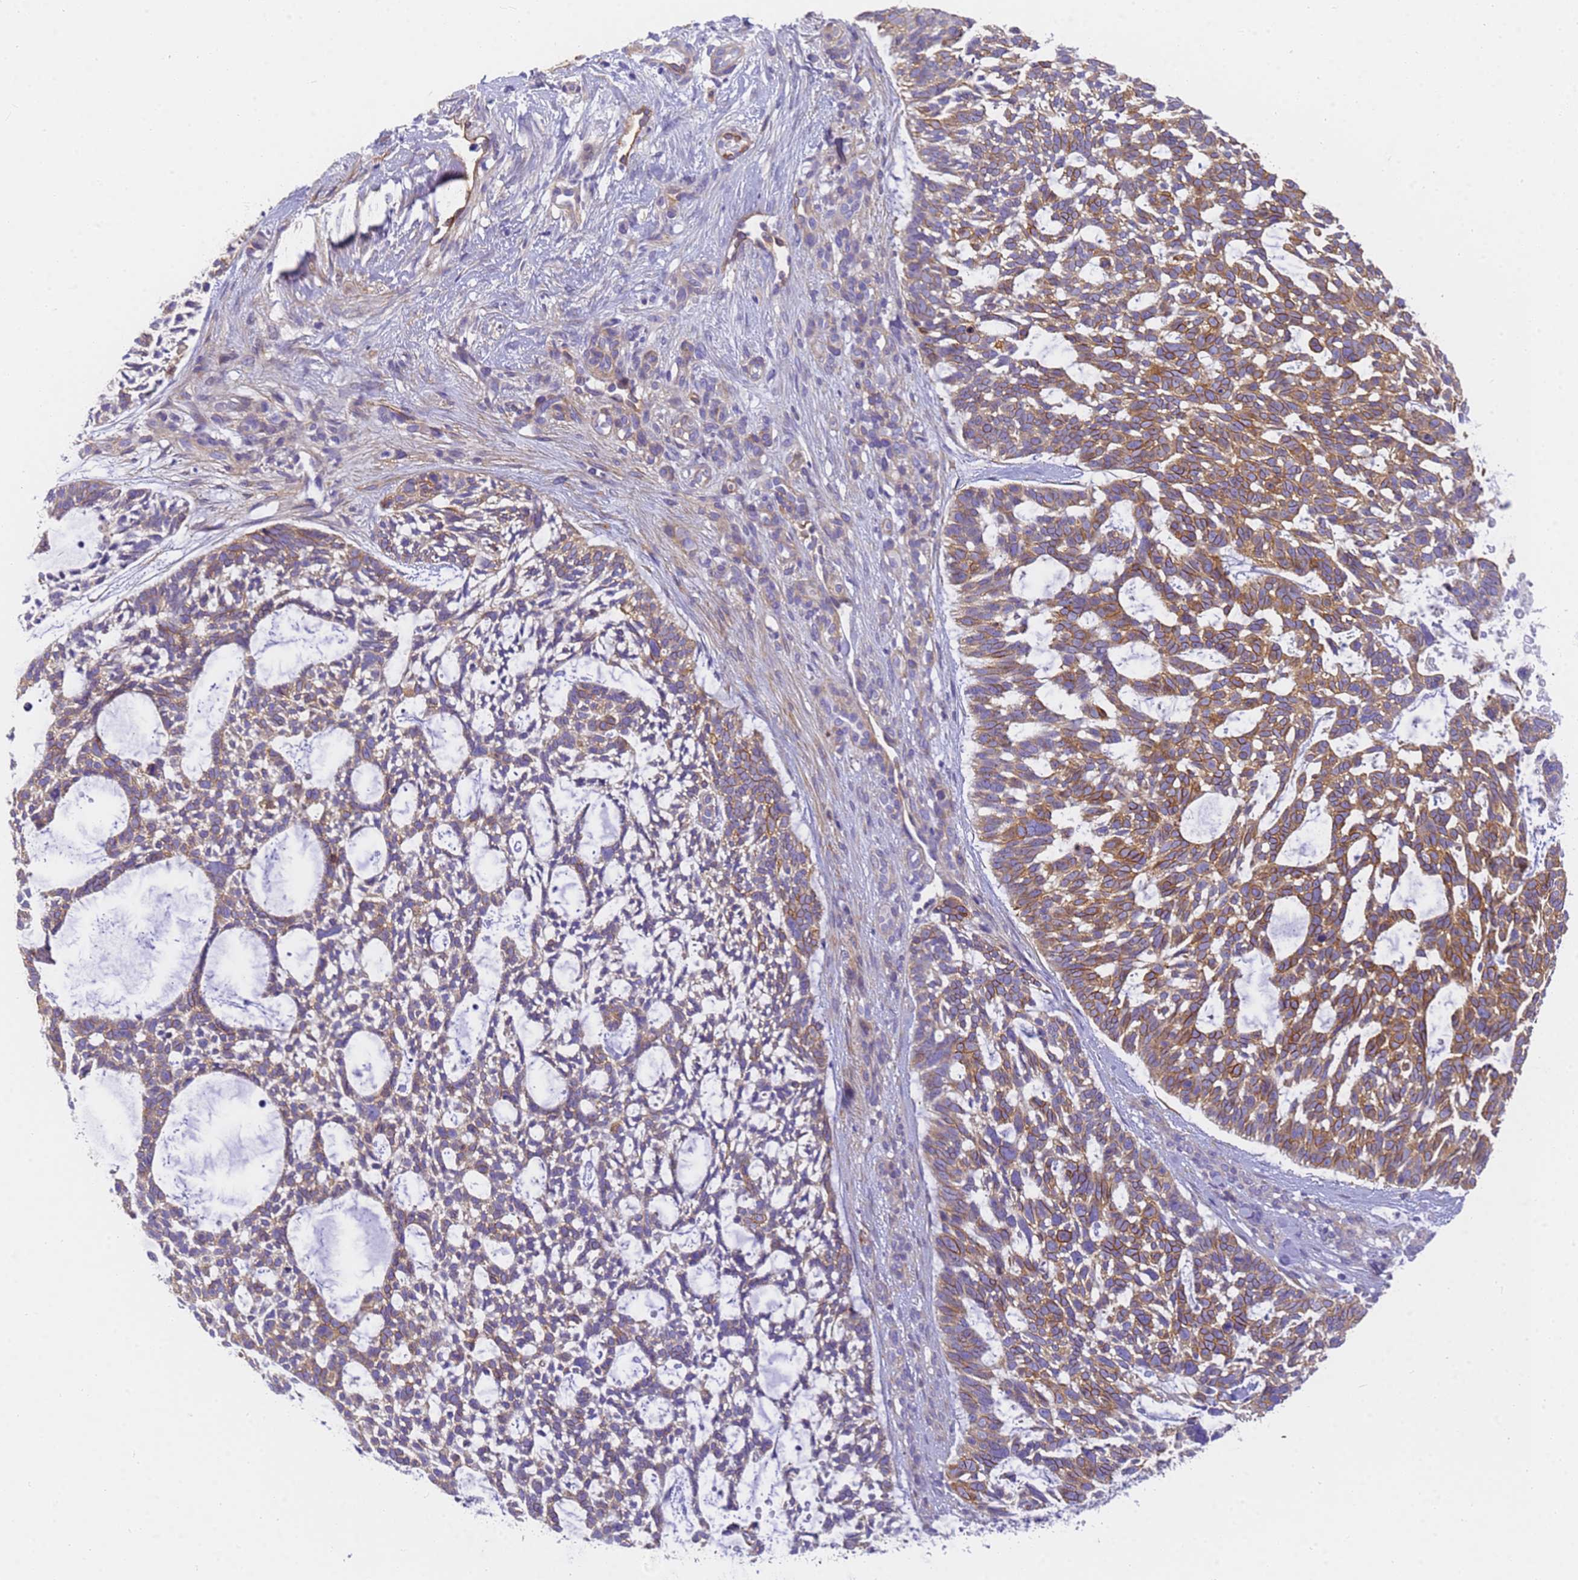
{"staining": {"intensity": "moderate", "quantity": ">75%", "location": "cytoplasmic/membranous"}, "tissue": "skin cancer", "cell_type": "Tumor cells", "image_type": "cancer", "snomed": [{"axis": "morphology", "description": "Basal cell carcinoma"}, {"axis": "topography", "description": "Skin"}], "caption": "Immunohistochemical staining of human basal cell carcinoma (skin) reveals medium levels of moderate cytoplasmic/membranous positivity in approximately >75% of tumor cells.", "gene": "MVB12A", "patient": {"sex": "male", "age": 88}}